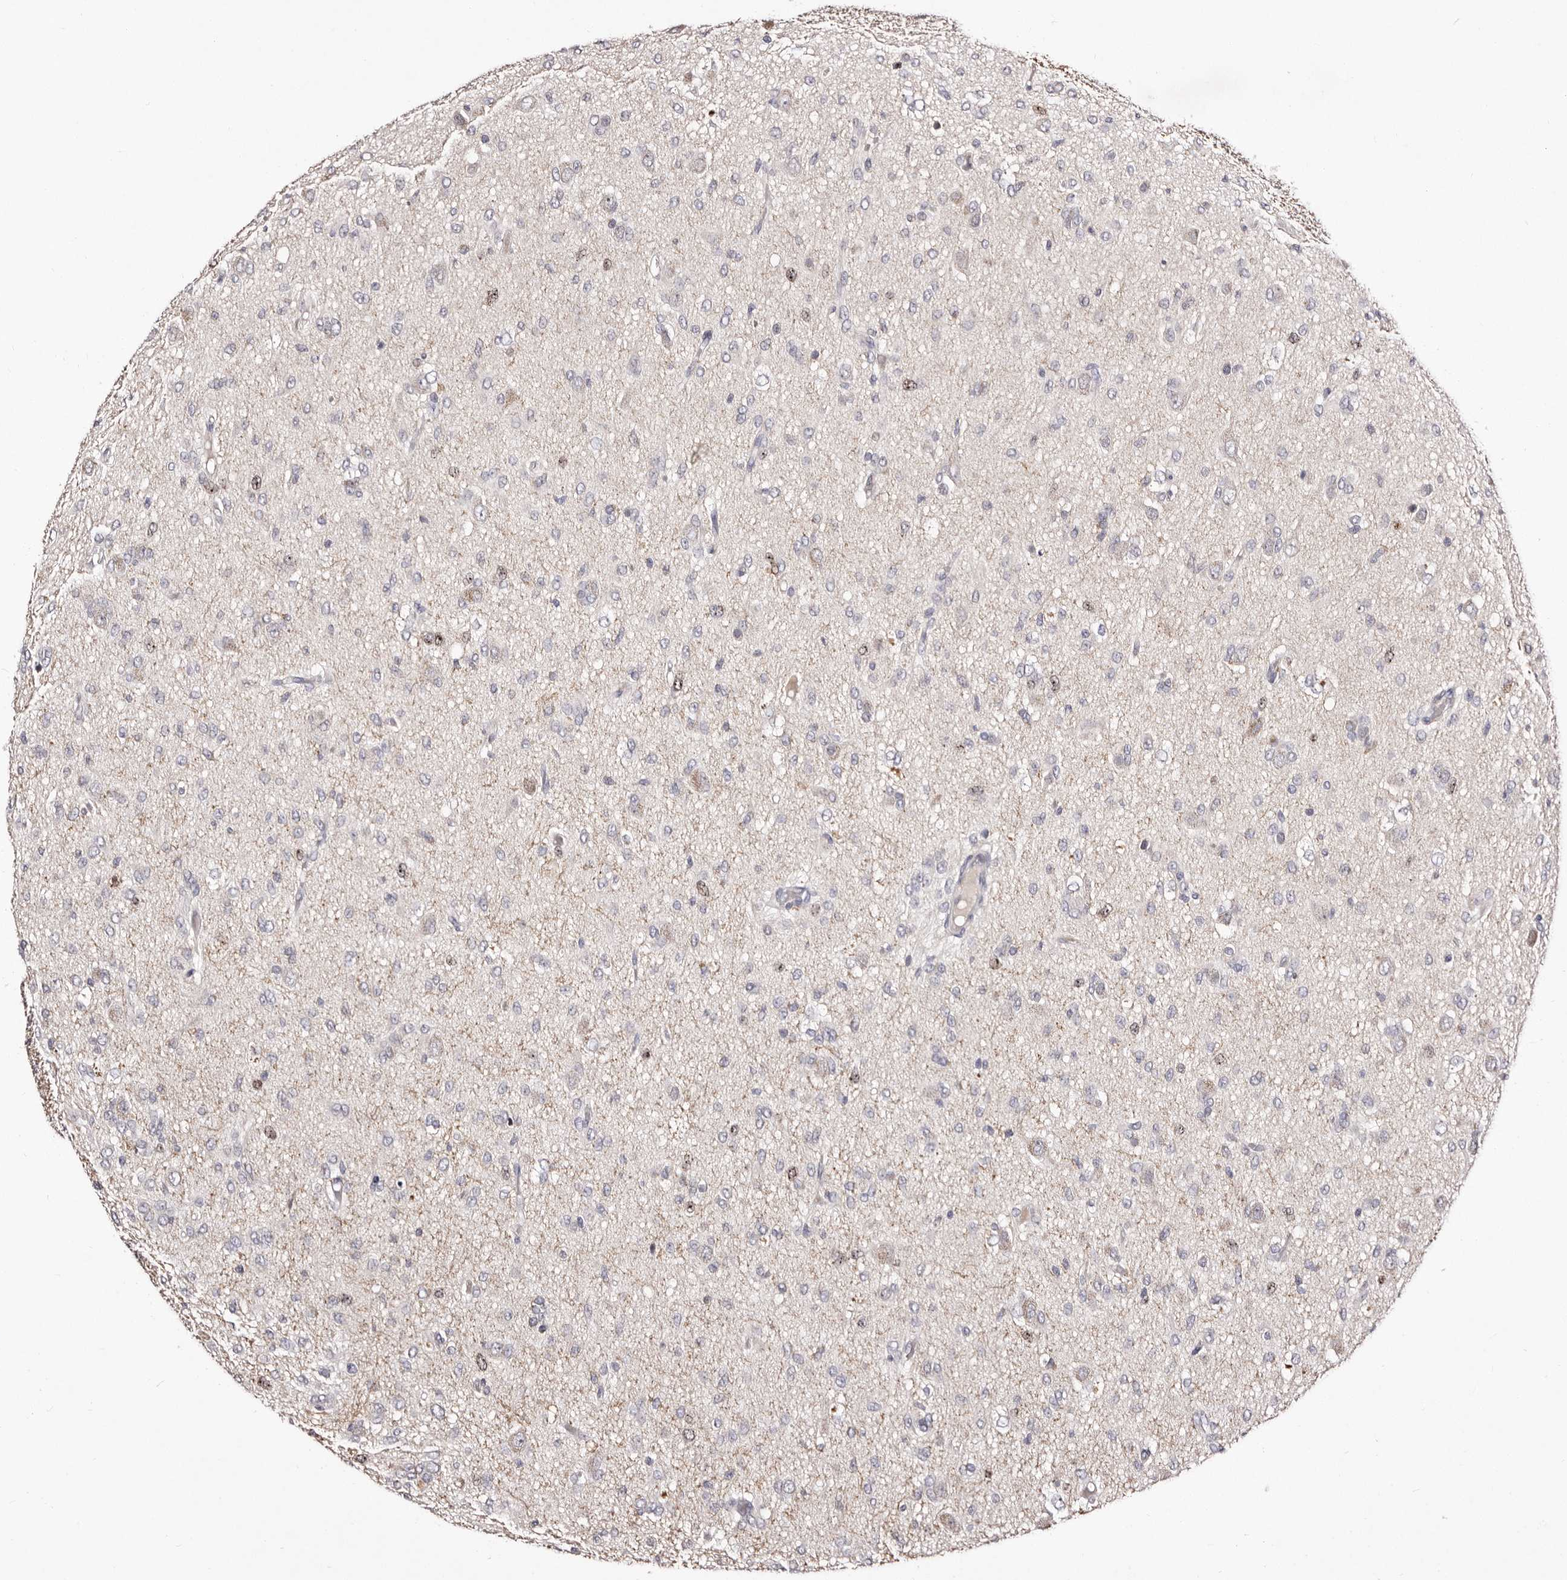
{"staining": {"intensity": "negative", "quantity": "none", "location": "none"}, "tissue": "glioma", "cell_type": "Tumor cells", "image_type": "cancer", "snomed": [{"axis": "morphology", "description": "Glioma, malignant, High grade"}, {"axis": "topography", "description": "Brain"}], "caption": "Immunohistochemical staining of human glioma reveals no significant staining in tumor cells.", "gene": "CDCA8", "patient": {"sex": "female", "age": 59}}